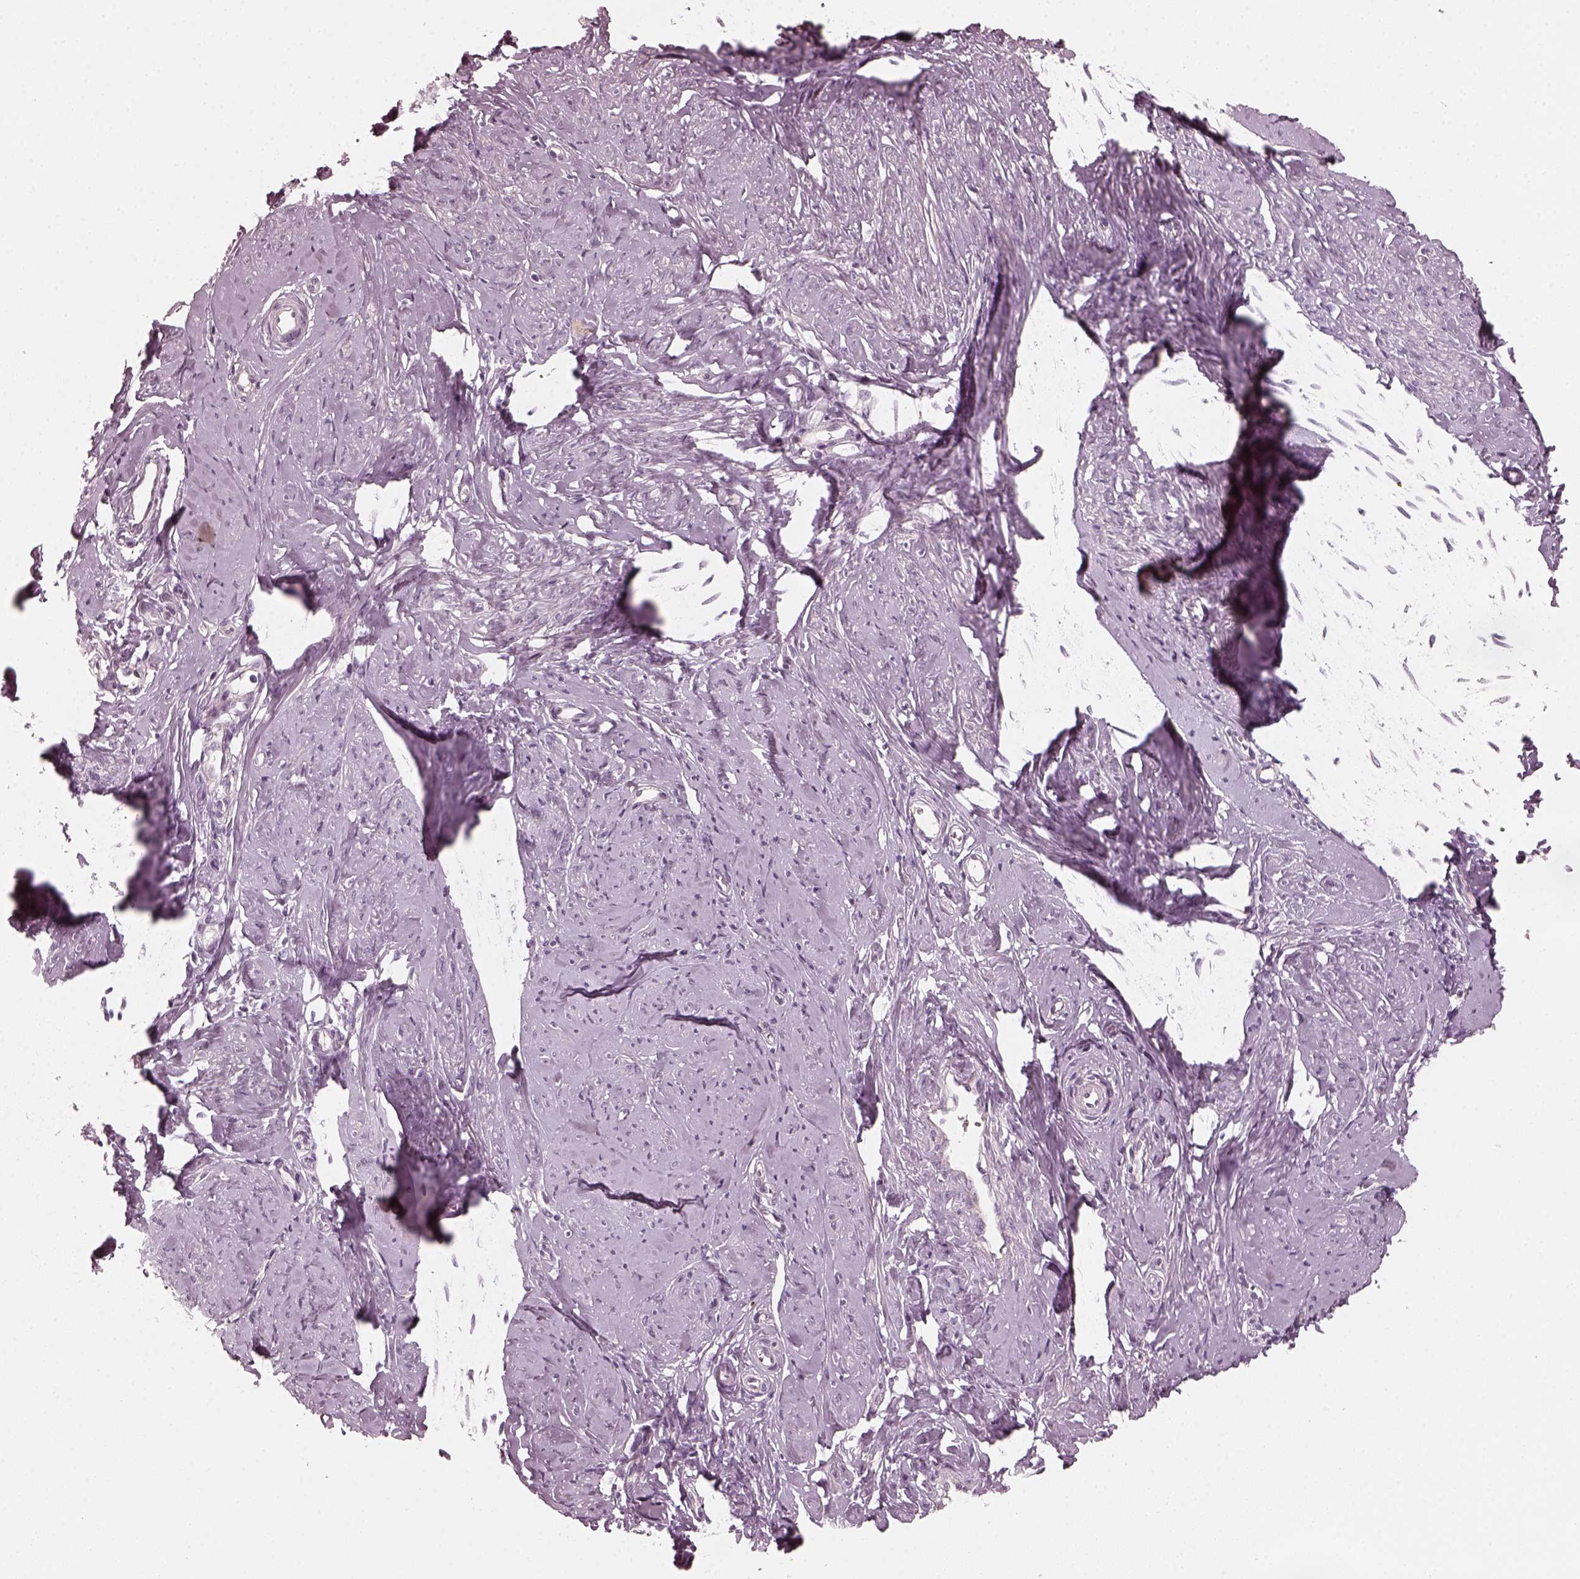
{"staining": {"intensity": "weak", "quantity": "<25%", "location": "cytoplasmic/membranous"}, "tissue": "smooth muscle", "cell_type": "Smooth muscle cells", "image_type": "normal", "snomed": [{"axis": "morphology", "description": "Normal tissue, NOS"}, {"axis": "topography", "description": "Smooth muscle"}], "caption": "The micrograph displays no staining of smooth muscle cells in normal smooth muscle.", "gene": "CHIT1", "patient": {"sex": "female", "age": 48}}